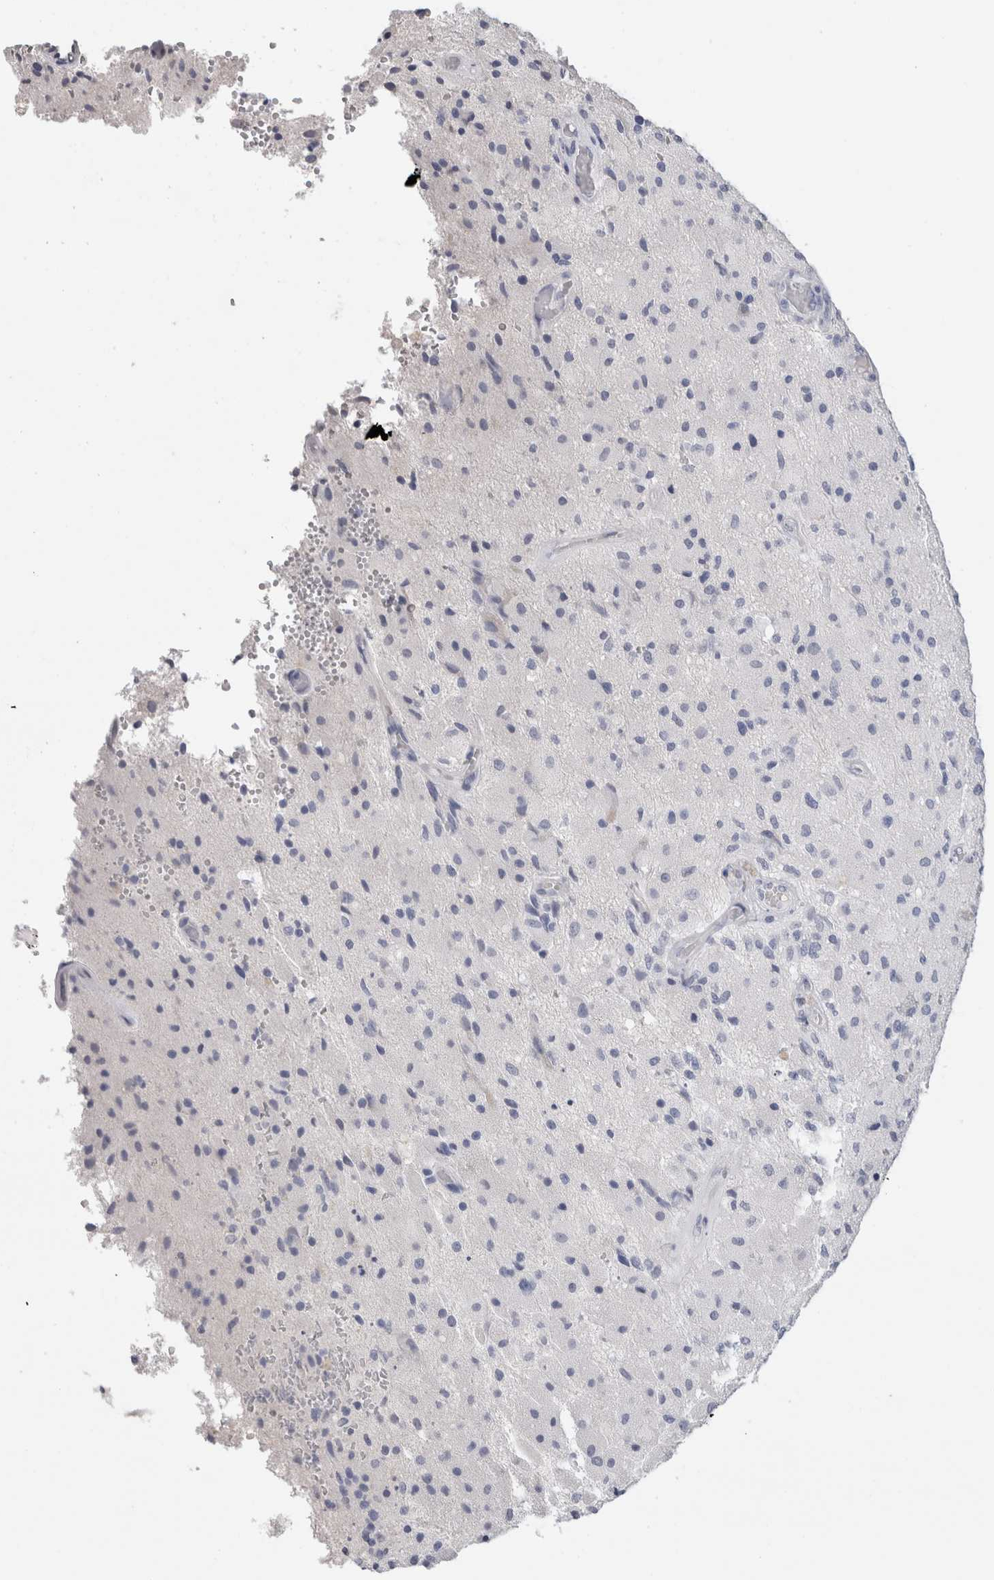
{"staining": {"intensity": "negative", "quantity": "none", "location": "none"}, "tissue": "glioma", "cell_type": "Tumor cells", "image_type": "cancer", "snomed": [{"axis": "morphology", "description": "Normal tissue, NOS"}, {"axis": "morphology", "description": "Glioma, malignant, High grade"}, {"axis": "topography", "description": "Cerebral cortex"}], "caption": "The image displays no significant staining in tumor cells of malignant glioma (high-grade). (DAB IHC, high magnification).", "gene": "FABP4", "patient": {"sex": "male", "age": 77}}